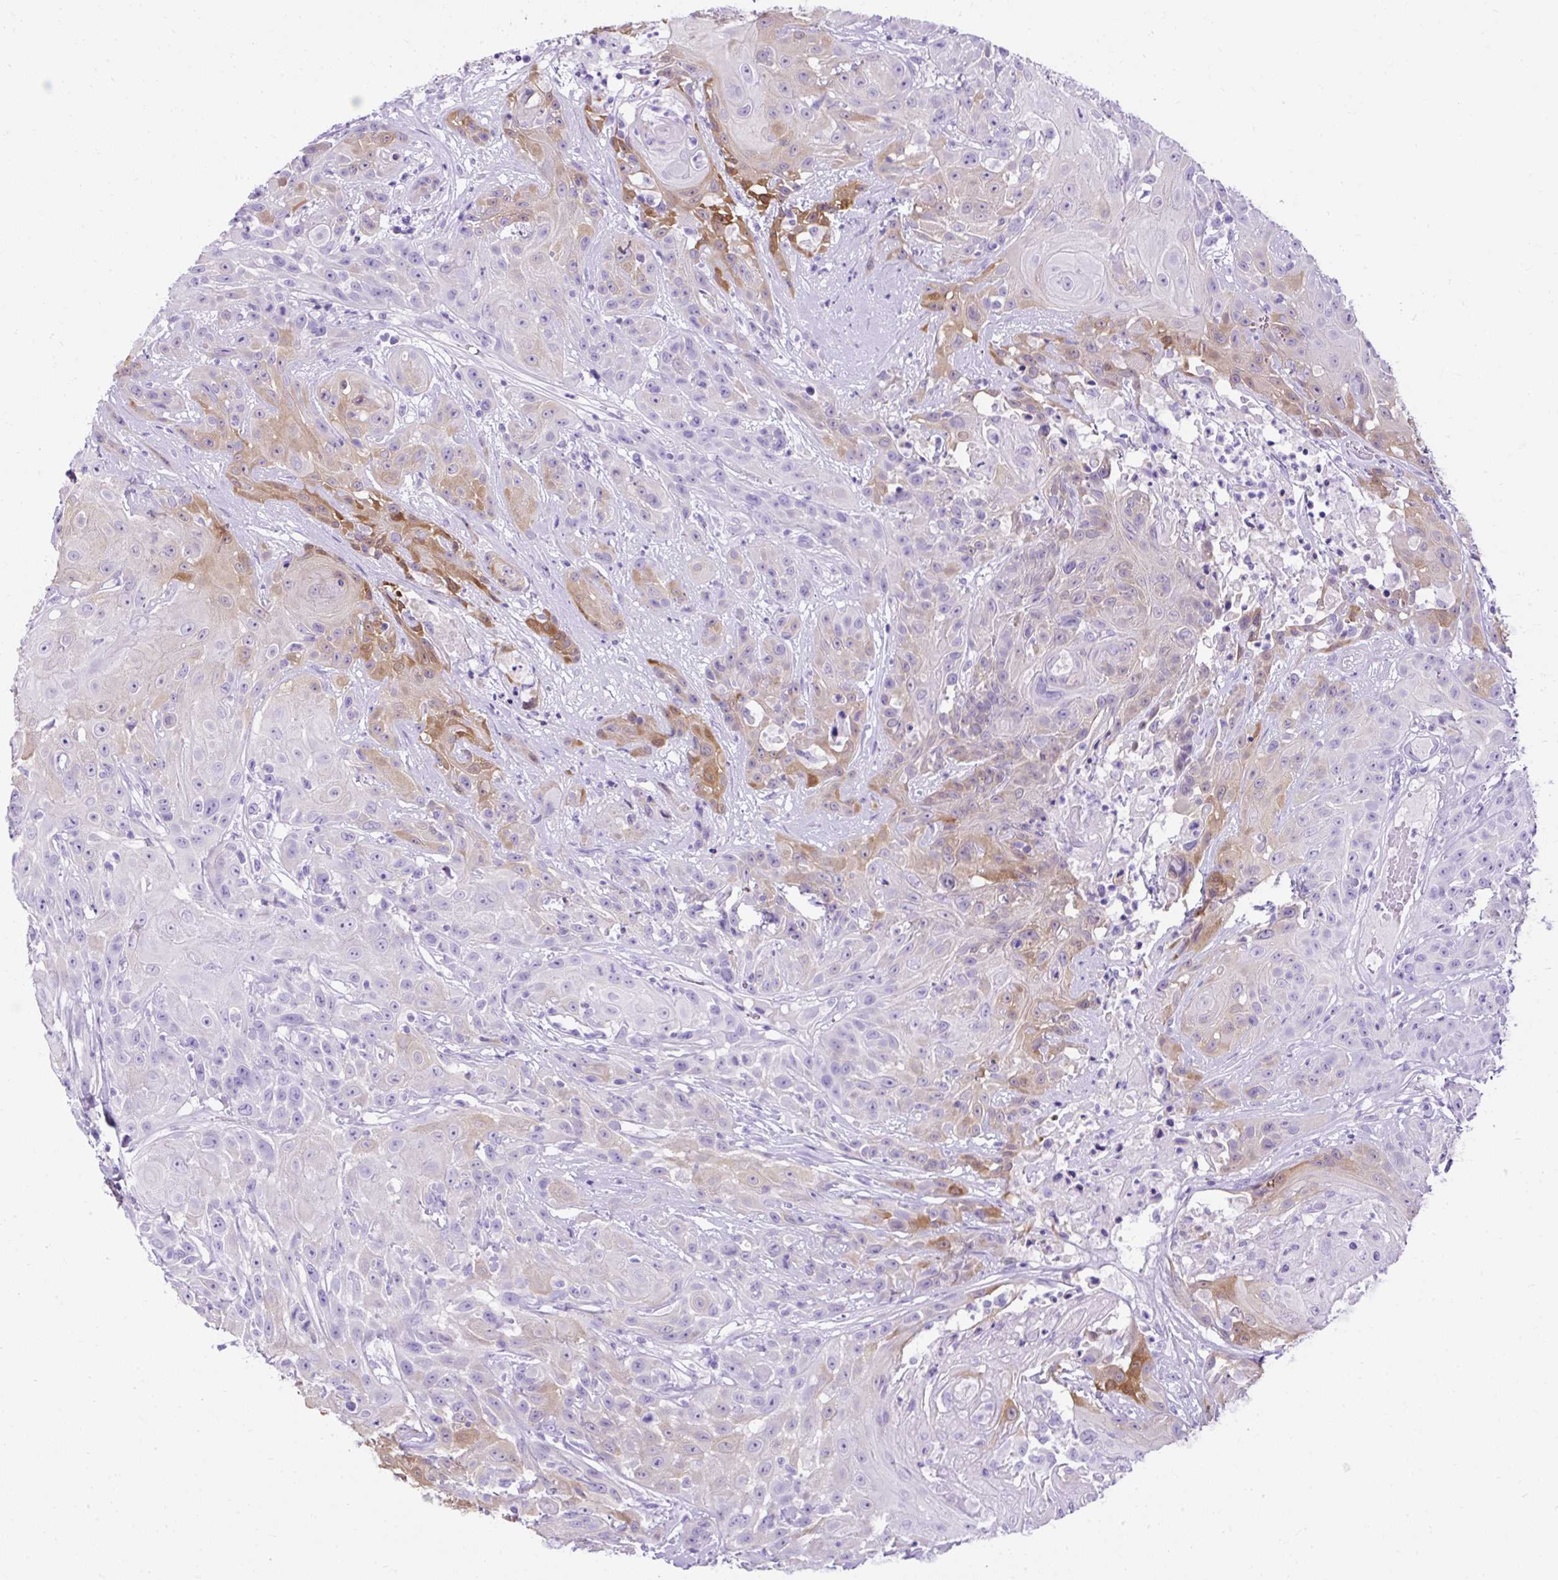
{"staining": {"intensity": "moderate", "quantity": "<25%", "location": "cytoplasmic/membranous"}, "tissue": "head and neck cancer", "cell_type": "Tumor cells", "image_type": "cancer", "snomed": [{"axis": "morphology", "description": "Squamous cell carcinoma, NOS"}, {"axis": "topography", "description": "Skin"}, {"axis": "topography", "description": "Head-Neck"}], "caption": "Moderate cytoplasmic/membranous protein staining is appreciated in about <25% of tumor cells in head and neck squamous cell carcinoma.", "gene": "KRT12", "patient": {"sex": "male", "age": 80}}